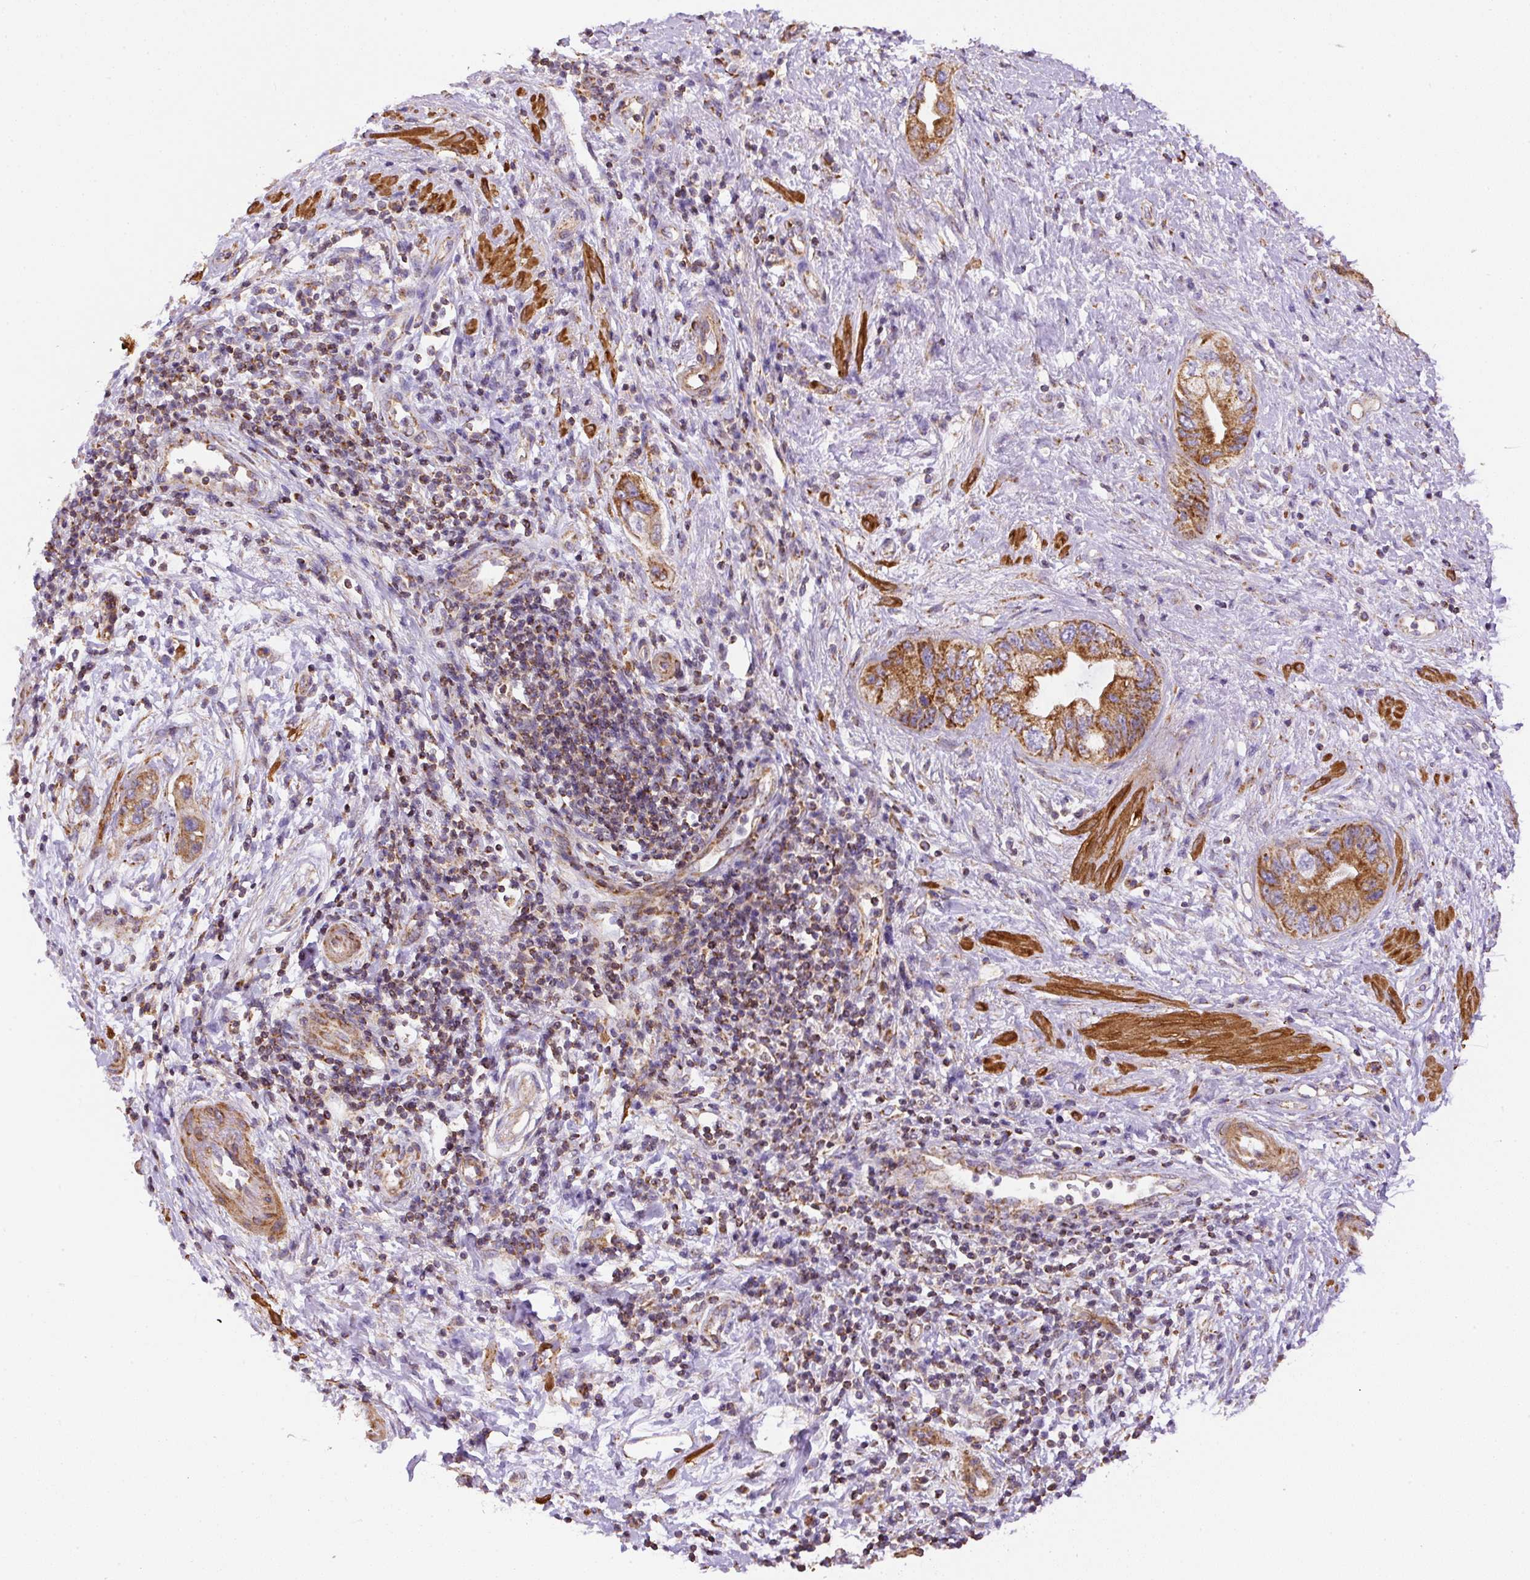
{"staining": {"intensity": "strong", "quantity": ">75%", "location": "cytoplasmic/membranous"}, "tissue": "pancreatic cancer", "cell_type": "Tumor cells", "image_type": "cancer", "snomed": [{"axis": "morphology", "description": "Adenocarcinoma, NOS"}, {"axis": "topography", "description": "Pancreas"}], "caption": "Immunohistochemistry (IHC) photomicrograph of neoplastic tissue: adenocarcinoma (pancreatic) stained using immunohistochemistry reveals high levels of strong protein expression localized specifically in the cytoplasmic/membranous of tumor cells, appearing as a cytoplasmic/membranous brown color.", "gene": "NDUFAF2", "patient": {"sex": "female", "age": 73}}